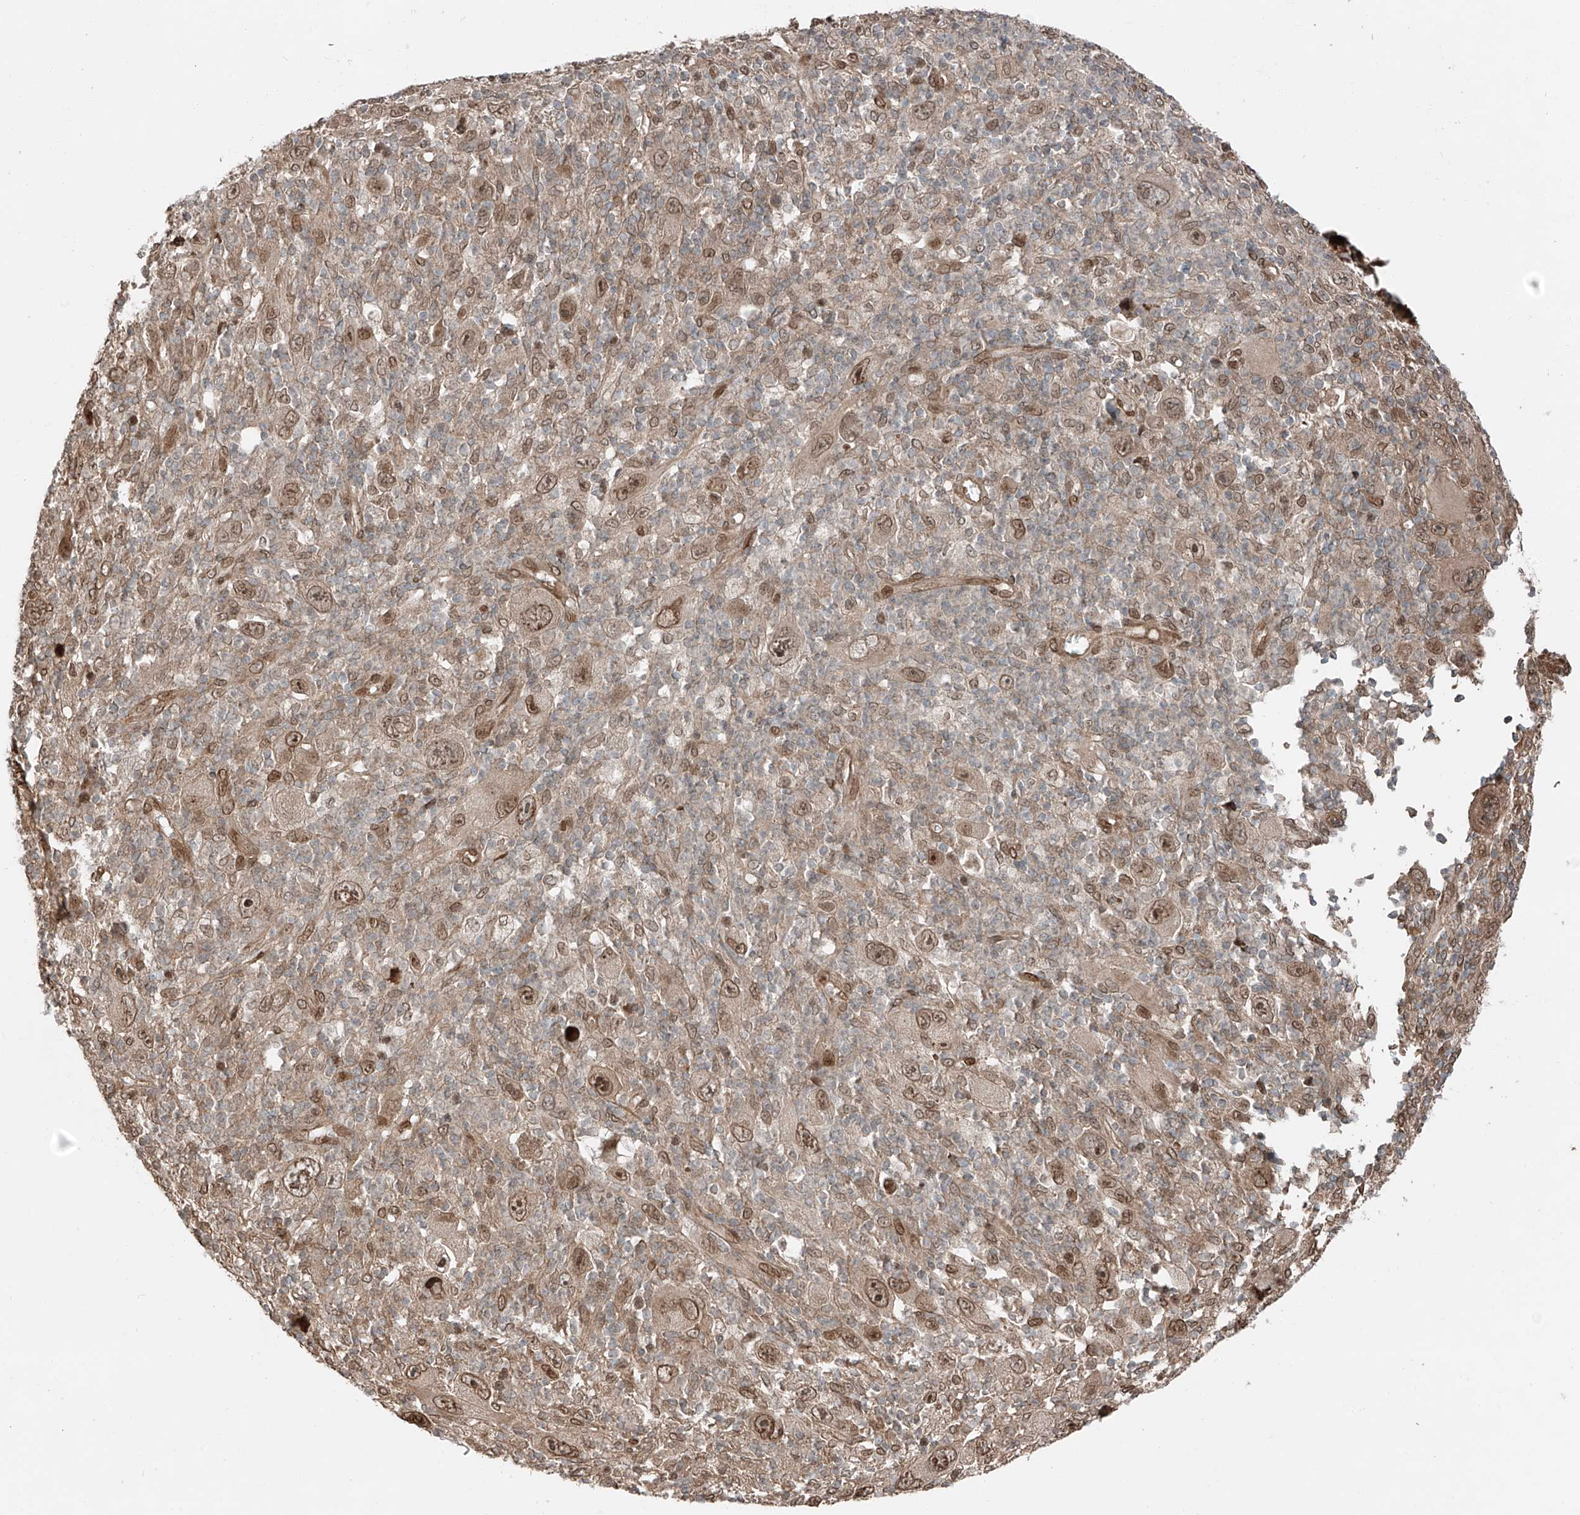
{"staining": {"intensity": "moderate", "quantity": ">75%", "location": "nuclear"}, "tissue": "melanoma", "cell_type": "Tumor cells", "image_type": "cancer", "snomed": [{"axis": "morphology", "description": "Malignant melanoma, Metastatic site"}, {"axis": "topography", "description": "Skin"}], "caption": "The histopathology image displays staining of melanoma, revealing moderate nuclear protein positivity (brown color) within tumor cells.", "gene": "CEP162", "patient": {"sex": "female", "age": 56}}